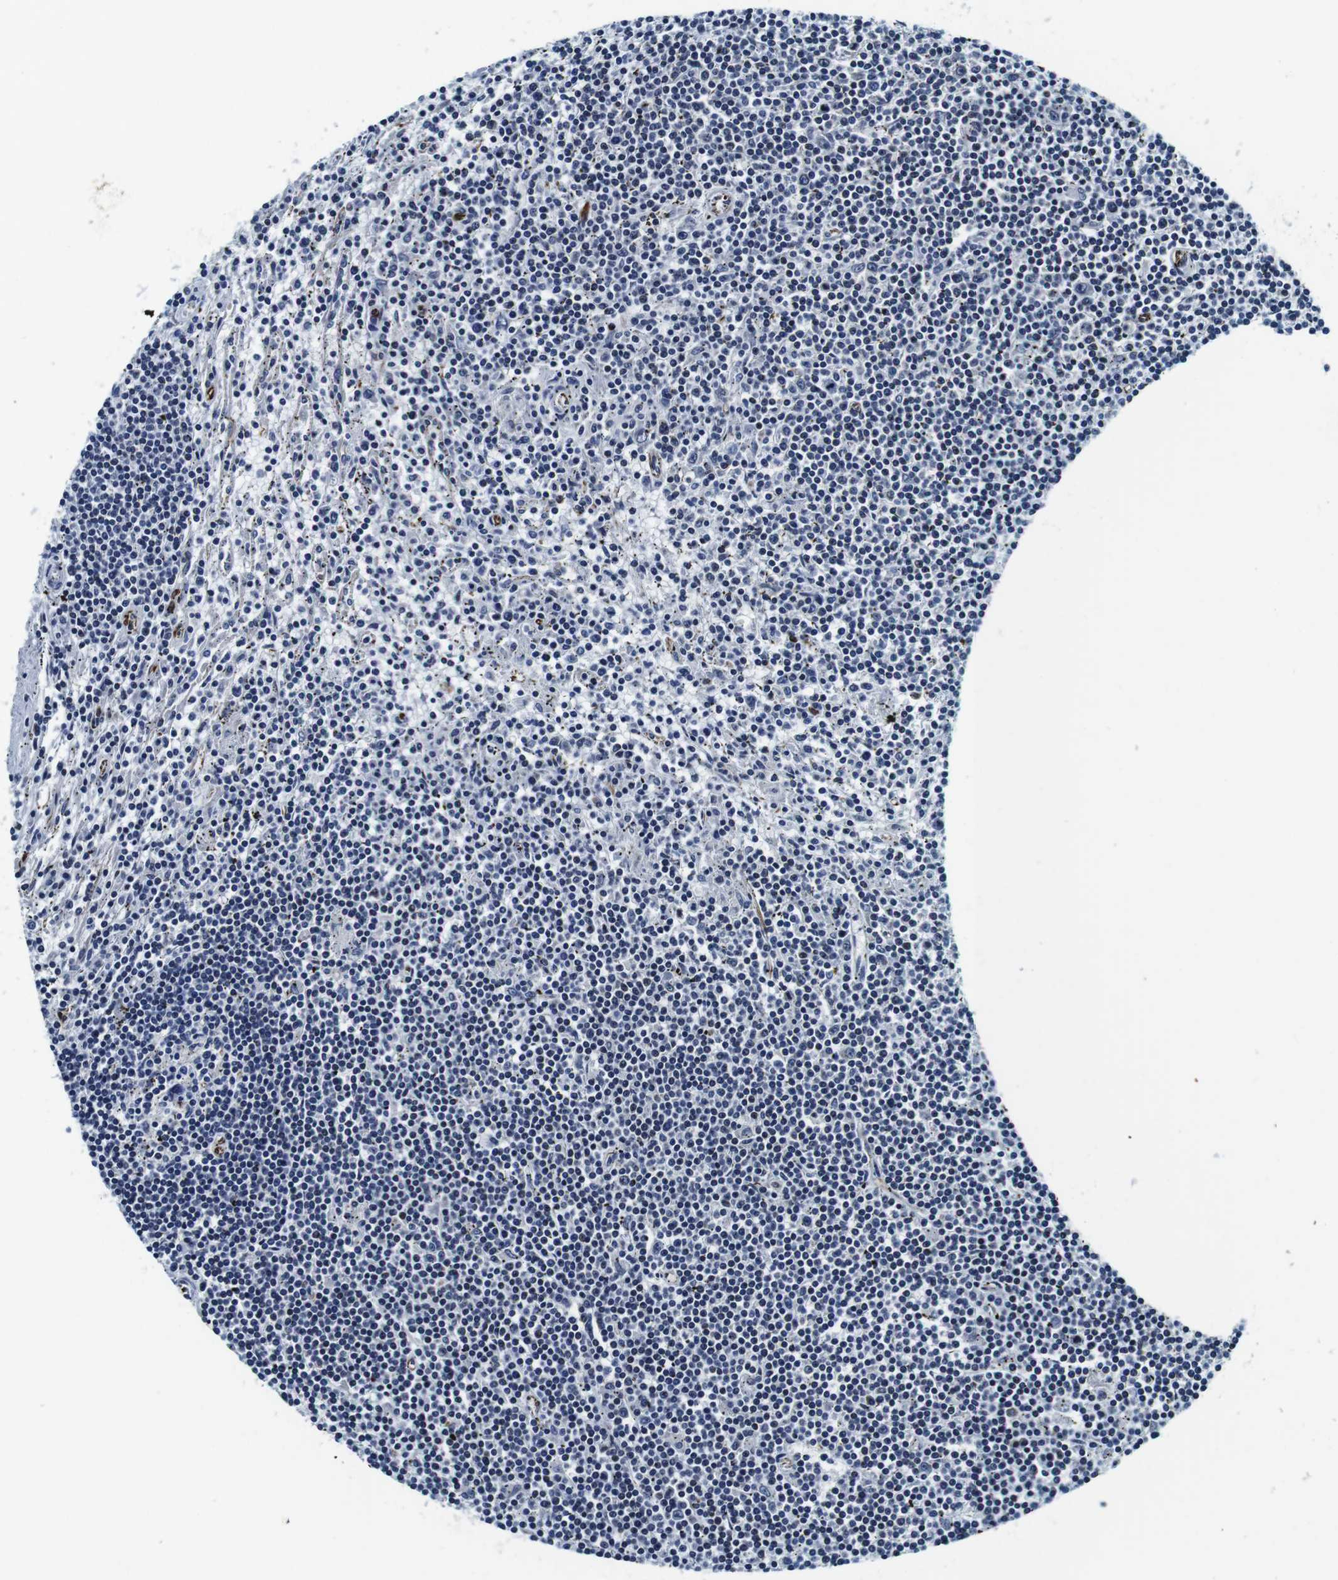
{"staining": {"intensity": "negative", "quantity": "none", "location": "none"}, "tissue": "lymphoma", "cell_type": "Tumor cells", "image_type": "cancer", "snomed": [{"axis": "morphology", "description": "Malignant lymphoma, non-Hodgkin's type, Low grade"}, {"axis": "topography", "description": "Spleen"}], "caption": "This histopathology image is of low-grade malignant lymphoma, non-Hodgkin's type stained with immunohistochemistry (IHC) to label a protein in brown with the nuclei are counter-stained blue. There is no staining in tumor cells. (Brightfield microscopy of DAB immunohistochemistry at high magnification).", "gene": "FAR2", "patient": {"sex": "male", "age": 76}}